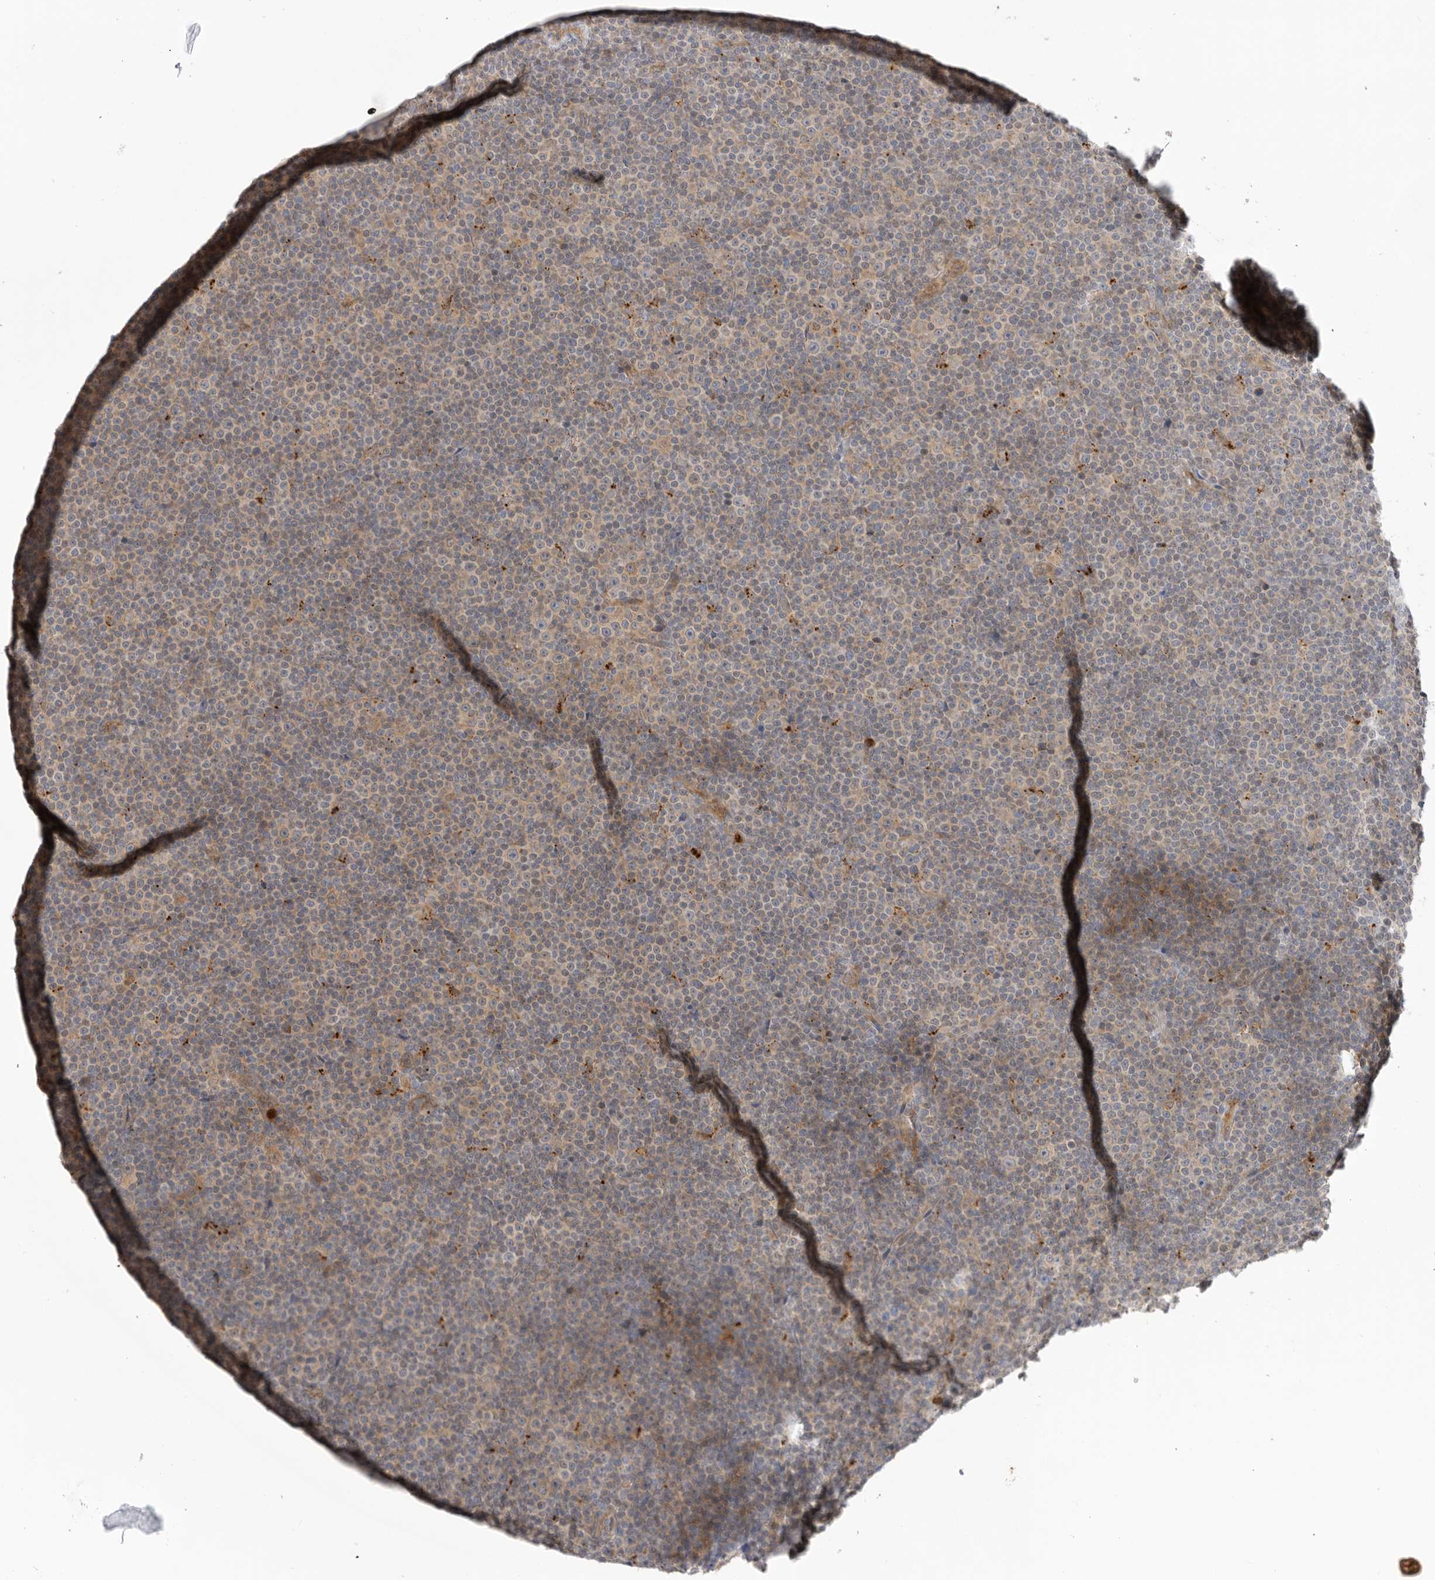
{"staining": {"intensity": "weak", "quantity": "25%-75%", "location": "cytoplasmic/membranous"}, "tissue": "lymphoma", "cell_type": "Tumor cells", "image_type": "cancer", "snomed": [{"axis": "morphology", "description": "Malignant lymphoma, non-Hodgkin's type, Low grade"}, {"axis": "topography", "description": "Lymph node"}], "caption": "Protein expression by immunohistochemistry (IHC) reveals weak cytoplasmic/membranous staining in about 25%-75% of tumor cells in low-grade malignant lymphoma, non-Hodgkin's type.", "gene": "GNE", "patient": {"sex": "female", "age": 67}}